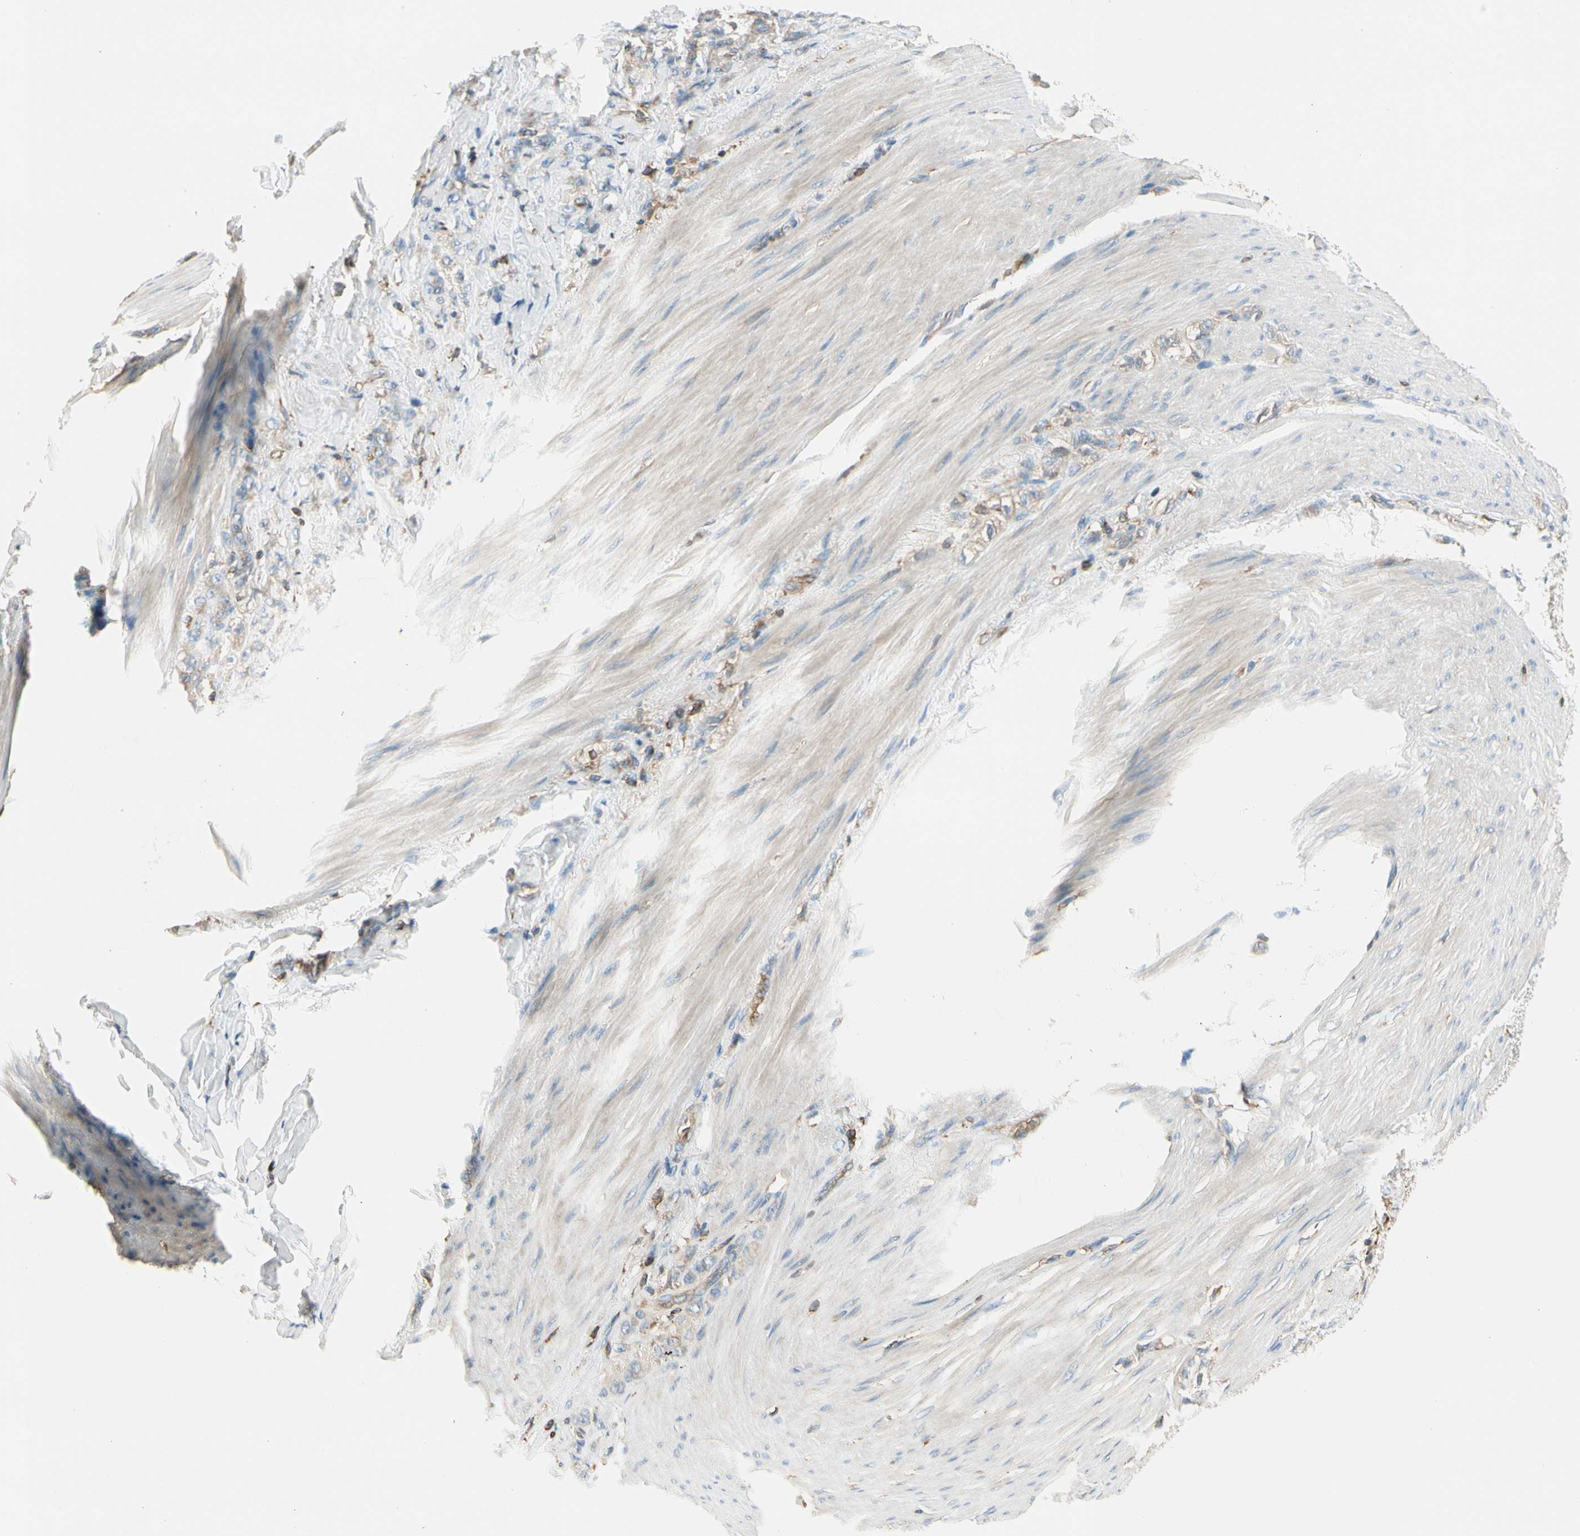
{"staining": {"intensity": "weak", "quantity": "25%-75%", "location": "cytoplasmic/membranous"}, "tissue": "stomach cancer", "cell_type": "Tumor cells", "image_type": "cancer", "snomed": [{"axis": "morphology", "description": "Adenocarcinoma, NOS"}, {"axis": "topography", "description": "Stomach"}], "caption": "Protein positivity by IHC reveals weak cytoplasmic/membranous positivity in approximately 25%-75% of tumor cells in stomach adenocarcinoma.", "gene": "CAPZA2", "patient": {"sex": "male", "age": 82}}